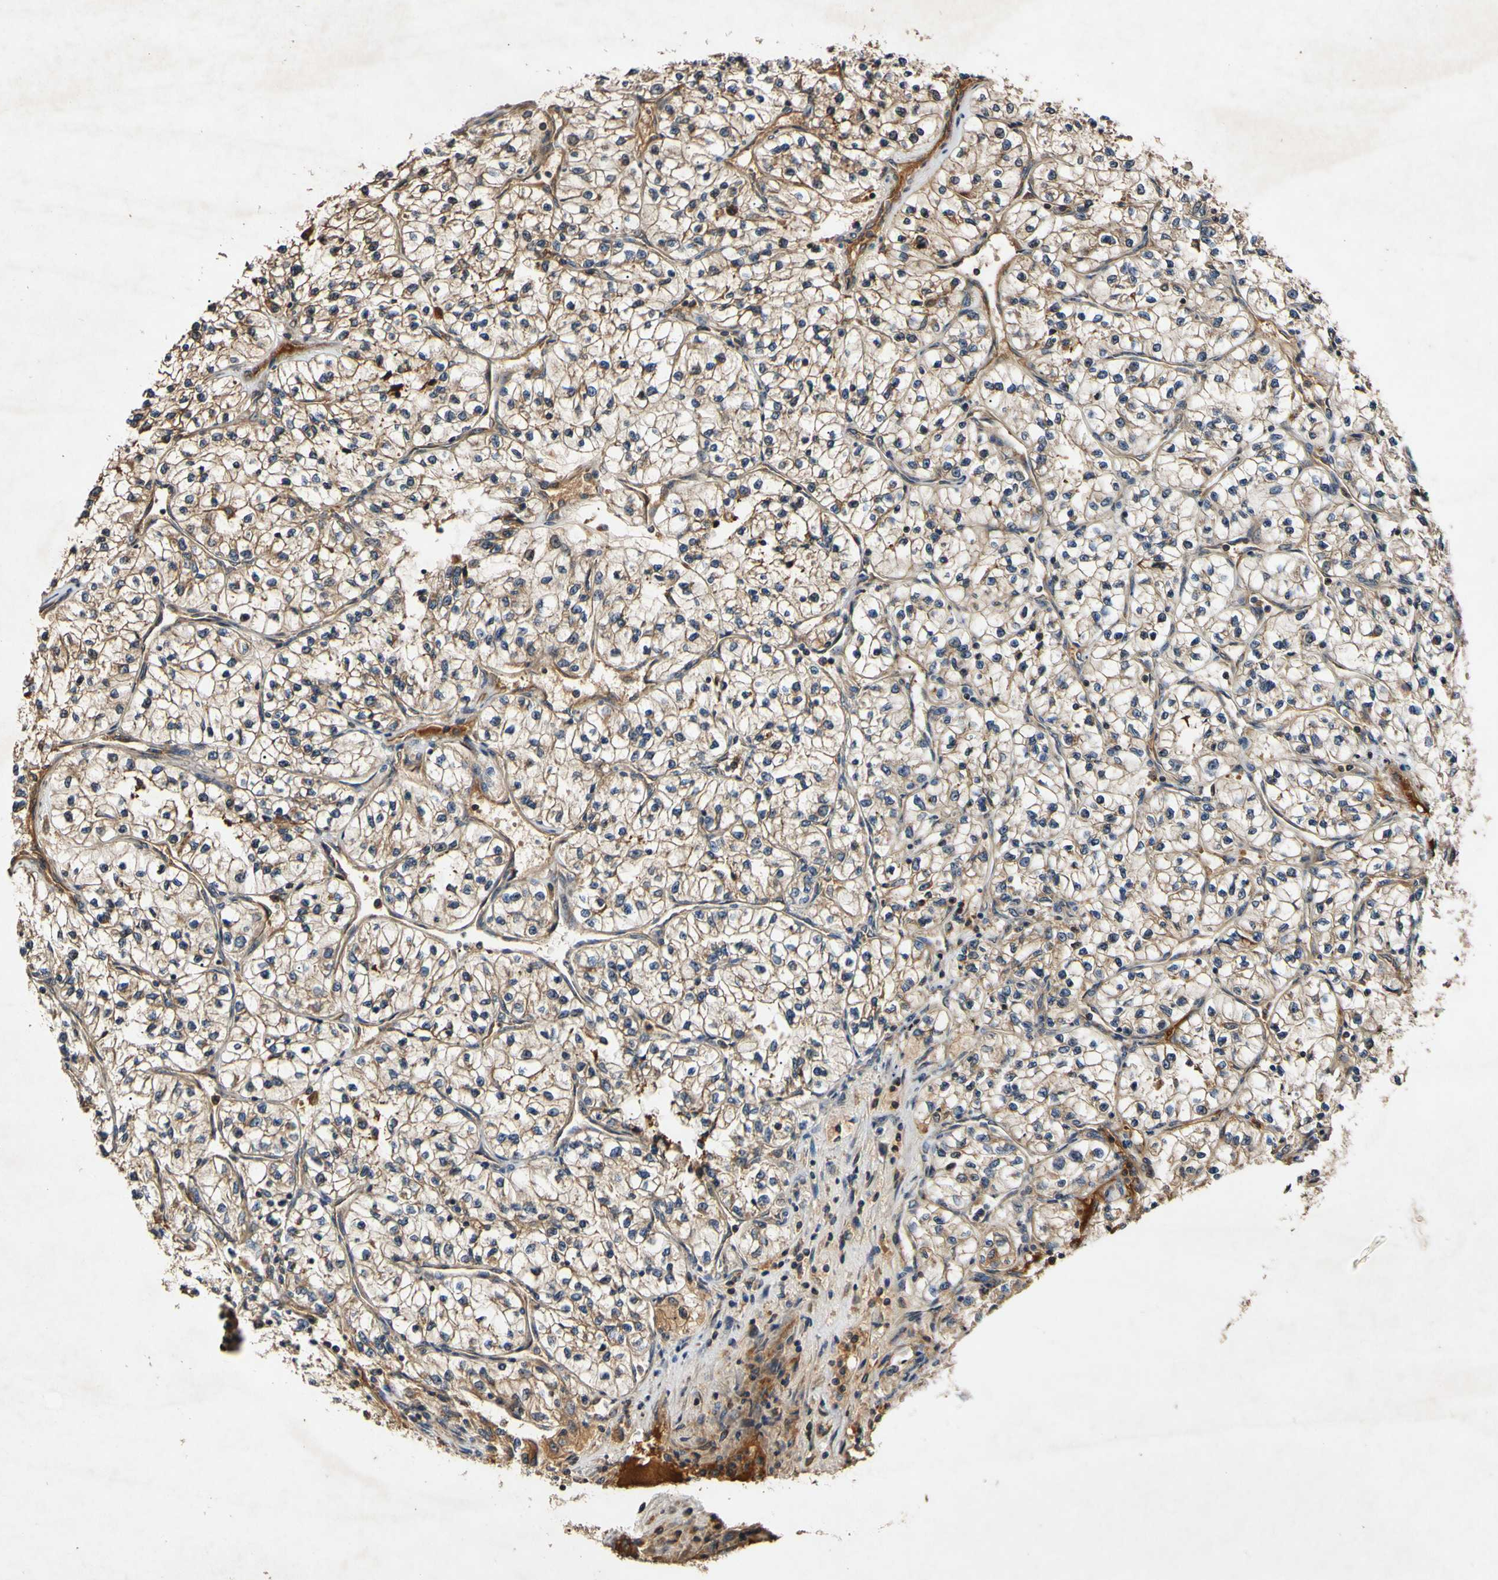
{"staining": {"intensity": "moderate", "quantity": "25%-75%", "location": "cytoplasmic/membranous,nuclear"}, "tissue": "renal cancer", "cell_type": "Tumor cells", "image_type": "cancer", "snomed": [{"axis": "morphology", "description": "Adenocarcinoma, NOS"}, {"axis": "topography", "description": "Kidney"}], "caption": "Moderate cytoplasmic/membranous and nuclear positivity is appreciated in about 25%-75% of tumor cells in renal cancer (adenocarcinoma).", "gene": "PLAT", "patient": {"sex": "female", "age": 57}}